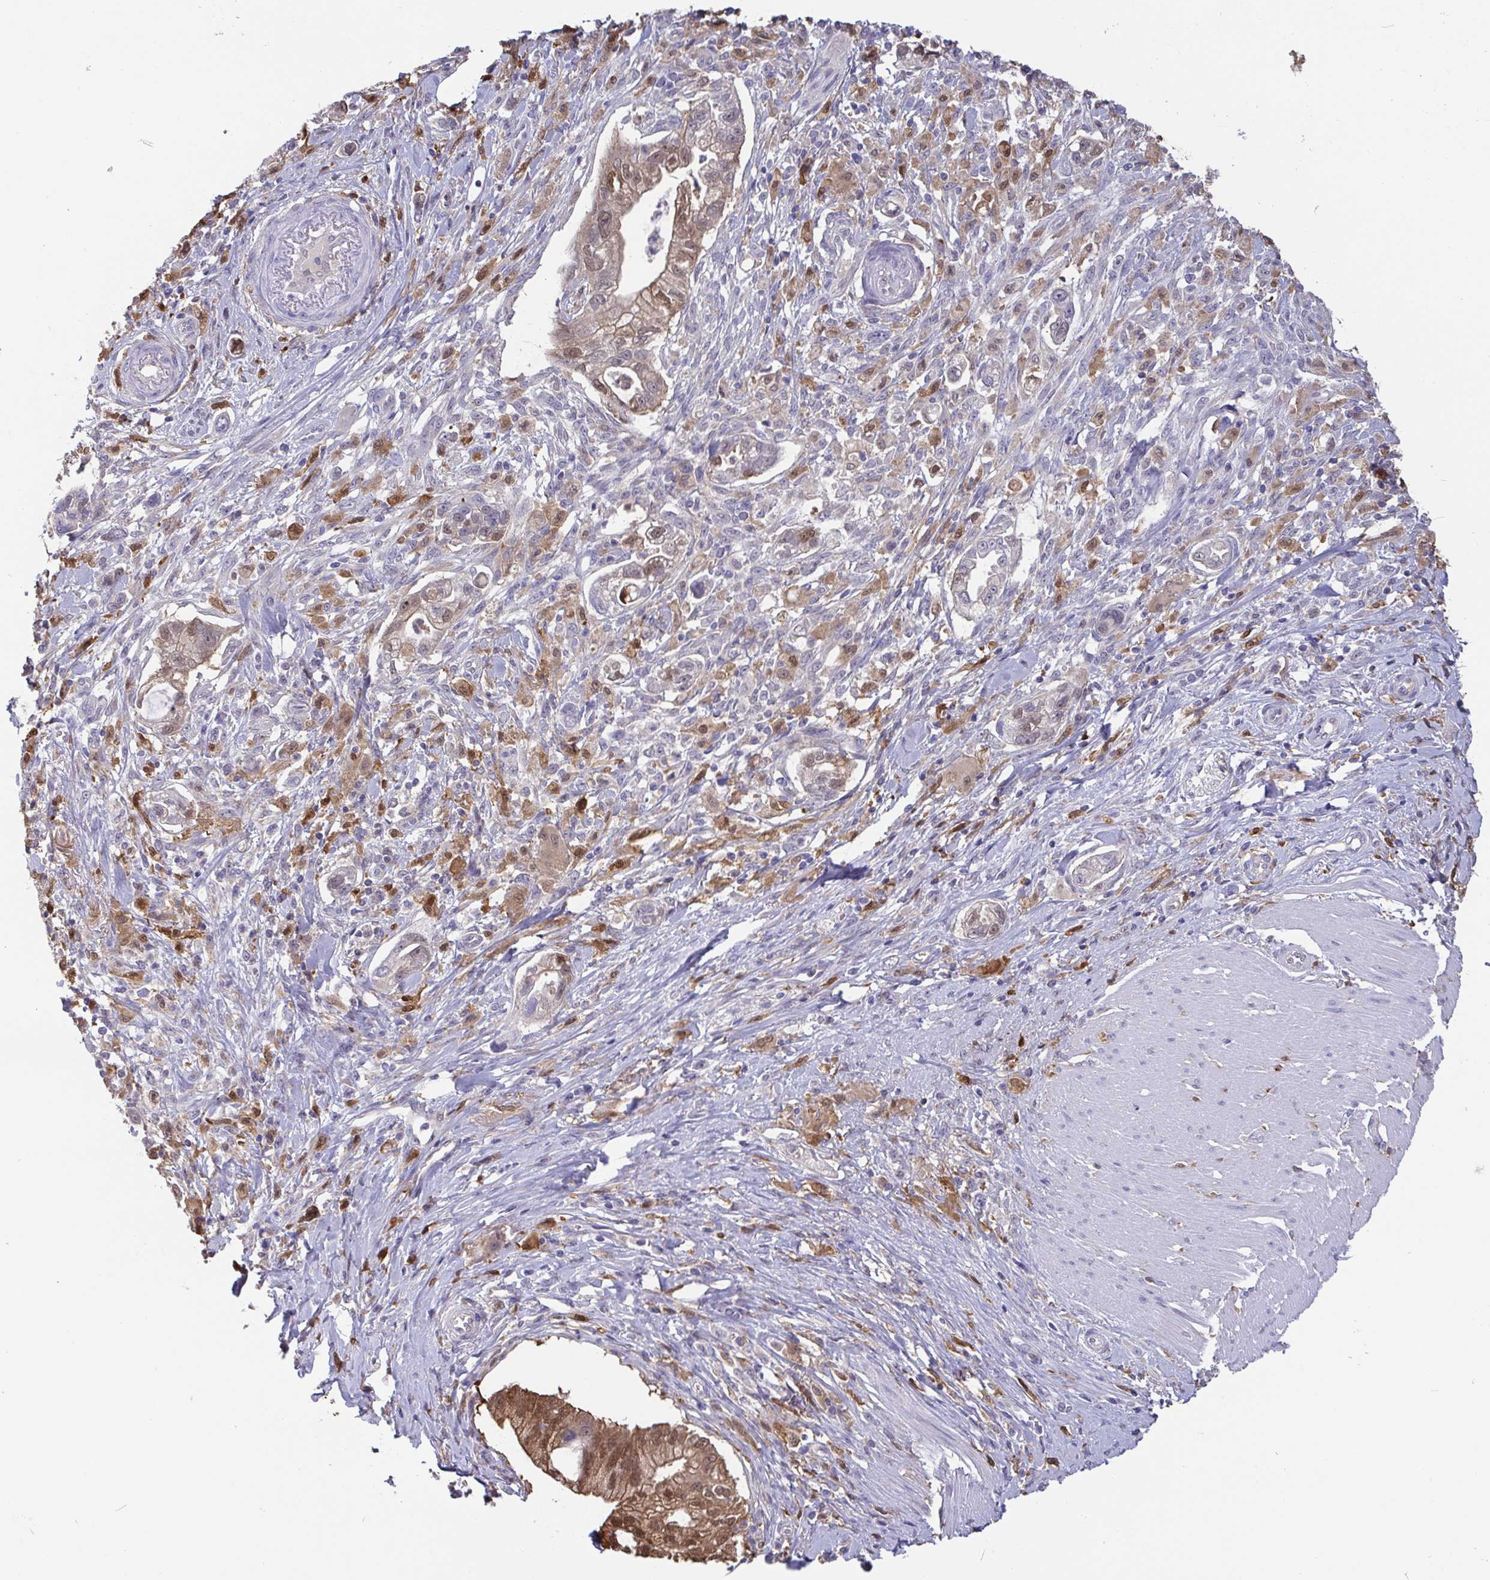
{"staining": {"intensity": "moderate", "quantity": ">75%", "location": "cytoplasmic/membranous,nuclear"}, "tissue": "pancreatic cancer", "cell_type": "Tumor cells", "image_type": "cancer", "snomed": [{"axis": "morphology", "description": "Adenocarcinoma, NOS"}, {"axis": "topography", "description": "Pancreas"}], "caption": "Immunohistochemical staining of human adenocarcinoma (pancreatic) reveals medium levels of moderate cytoplasmic/membranous and nuclear positivity in about >75% of tumor cells.", "gene": "IDH1", "patient": {"sex": "male", "age": 70}}